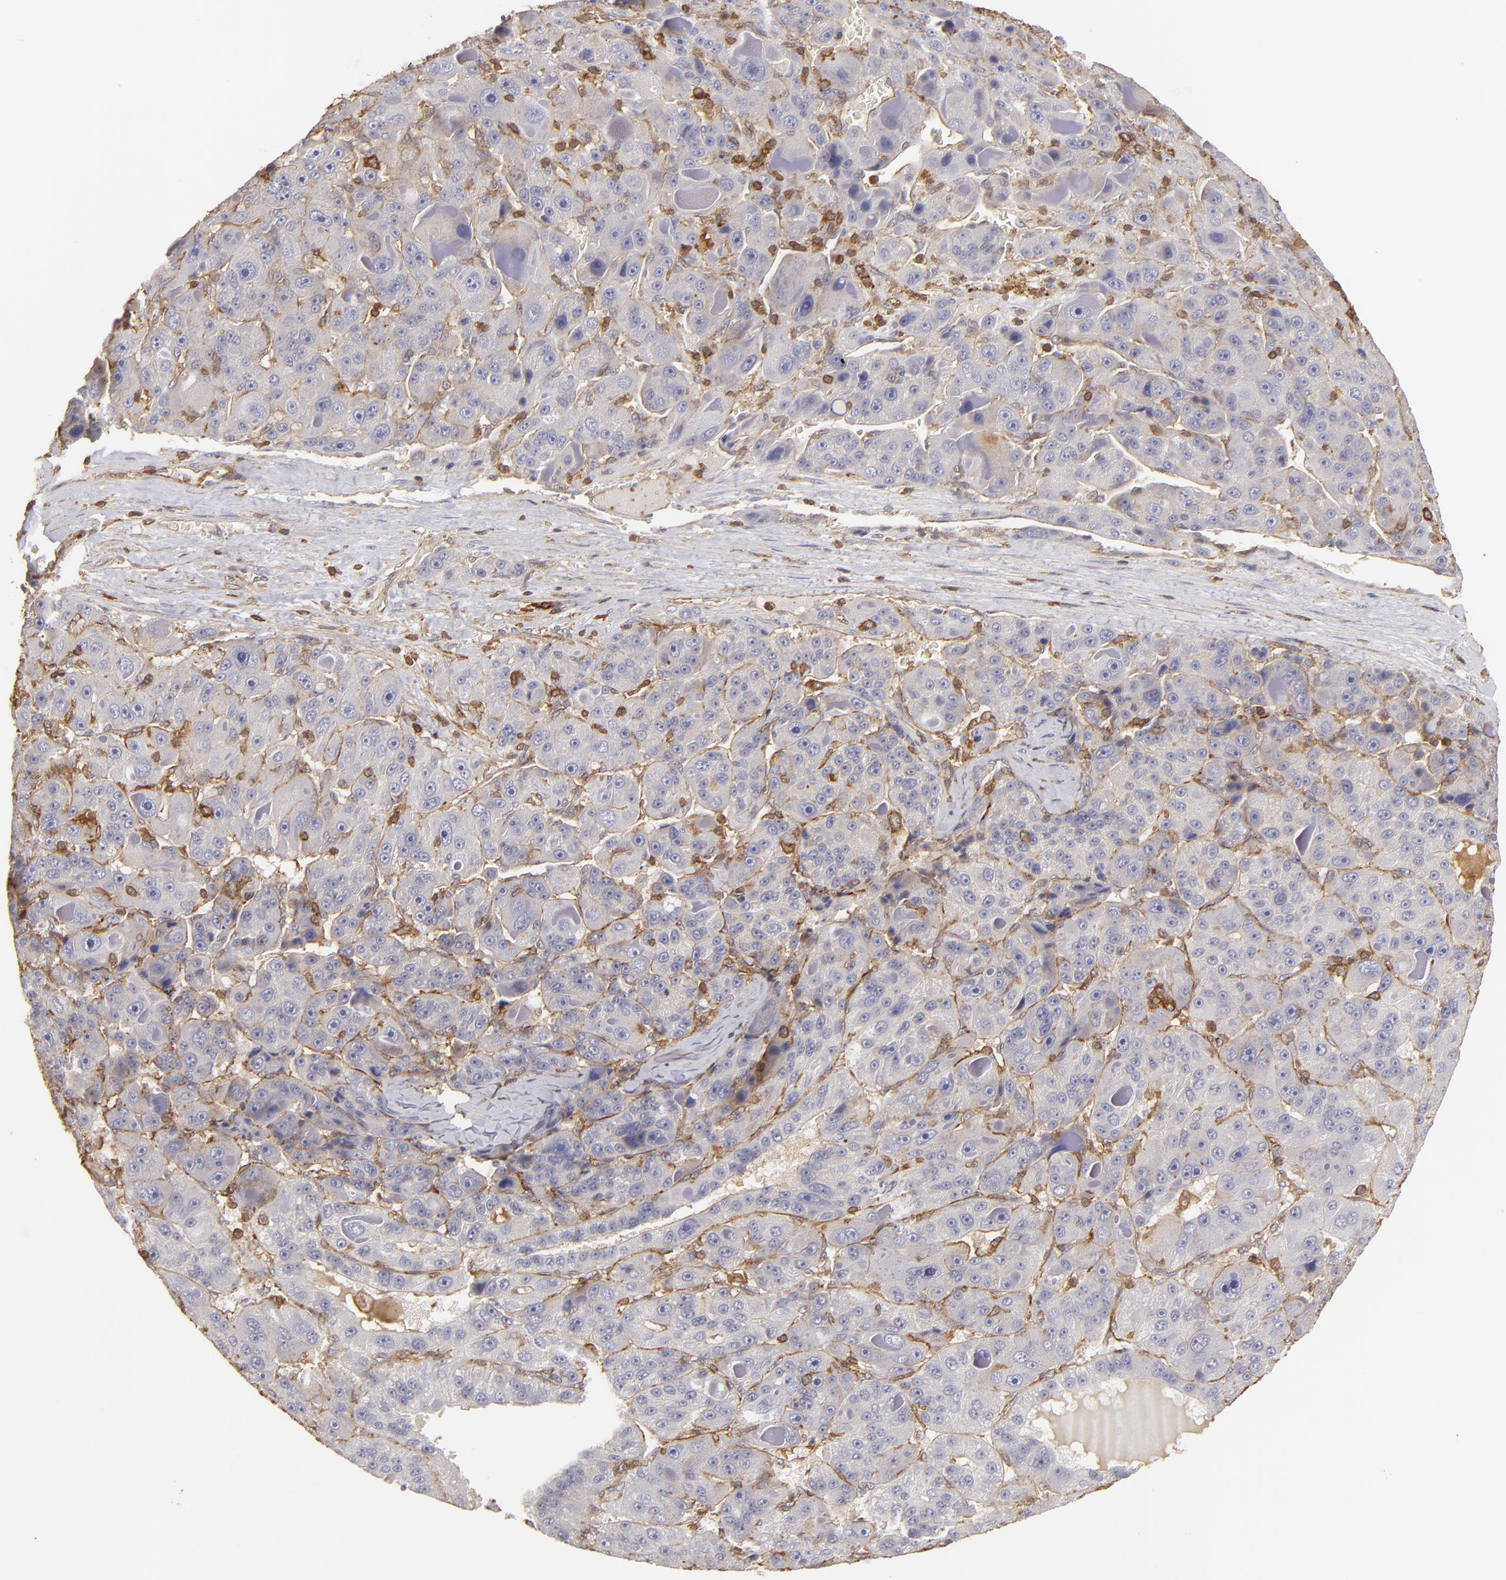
{"staining": {"intensity": "weak", "quantity": "<25%", "location": "cytoplasmic/membranous"}, "tissue": "liver cancer", "cell_type": "Tumor cells", "image_type": "cancer", "snomed": [{"axis": "morphology", "description": "Carcinoma, Hepatocellular, NOS"}, {"axis": "topography", "description": "Liver"}], "caption": "Immunohistochemistry micrograph of liver cancer stained for a protein (brown), which exhibits no expression in tumor cells. (Brightfield microscopy of DAB immunohistochemistry (IHC) at high magnification).", "gene": "ACTB", "patient": {"sex": "male", "age": 76}}